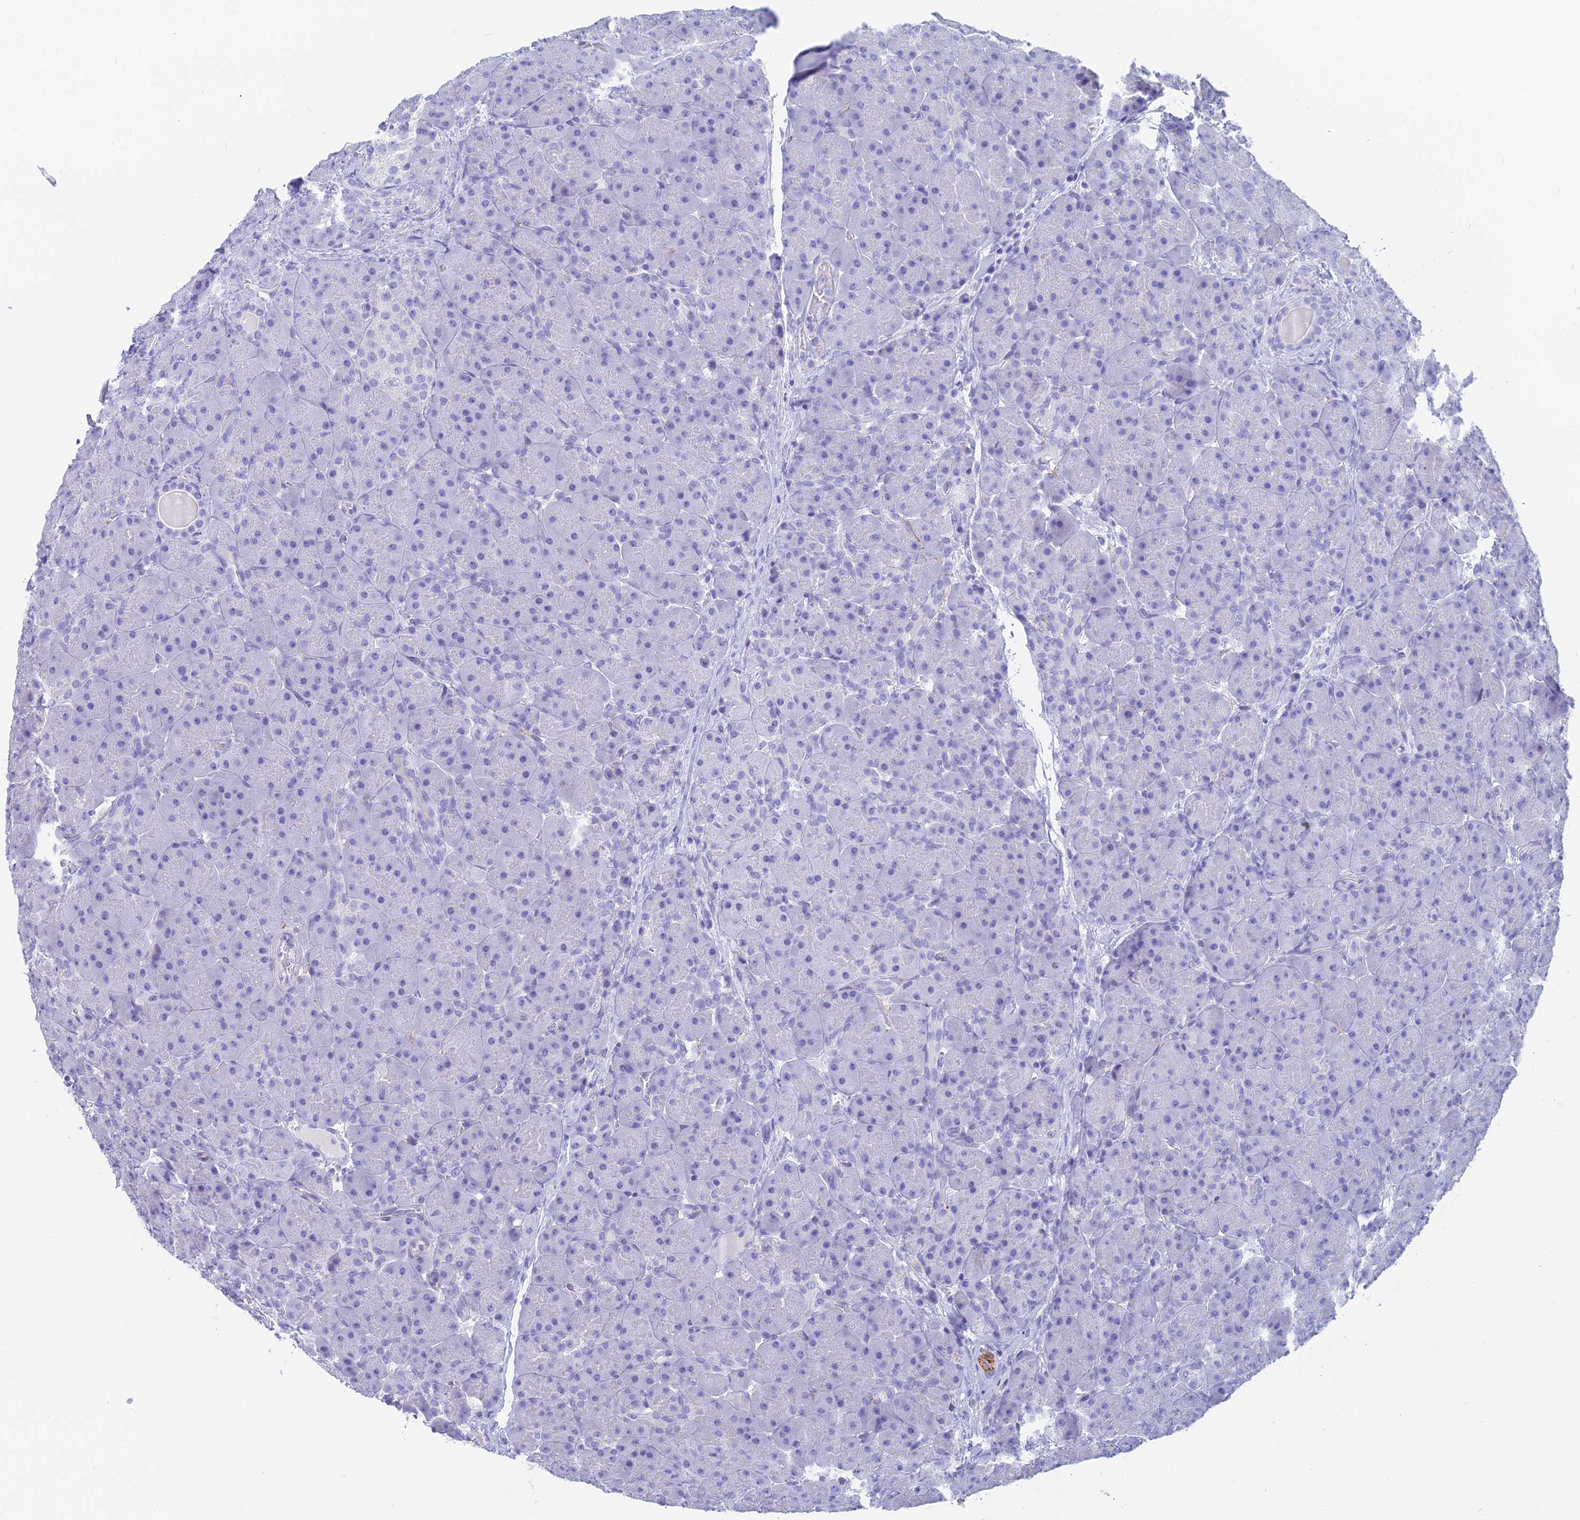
{"staining": {"intensity": "negative", "quantity": "none", "location": "none"}, "tissue": "pancreas", "cell_type": "Exocrine glandular cells", "image_type": "normal", "snomed": [{"axis": "morphology", "description": "Normal tissue, NOS"}, {"axis": "topography", "description": "Pancreas"}], "caption": "Immunohistochemical staining of unremarkable pancreas shows no significant expression in exocrine glandular cells.", "gene": "SLC36A2", "patient": {"sex": "male", "age": 66}}